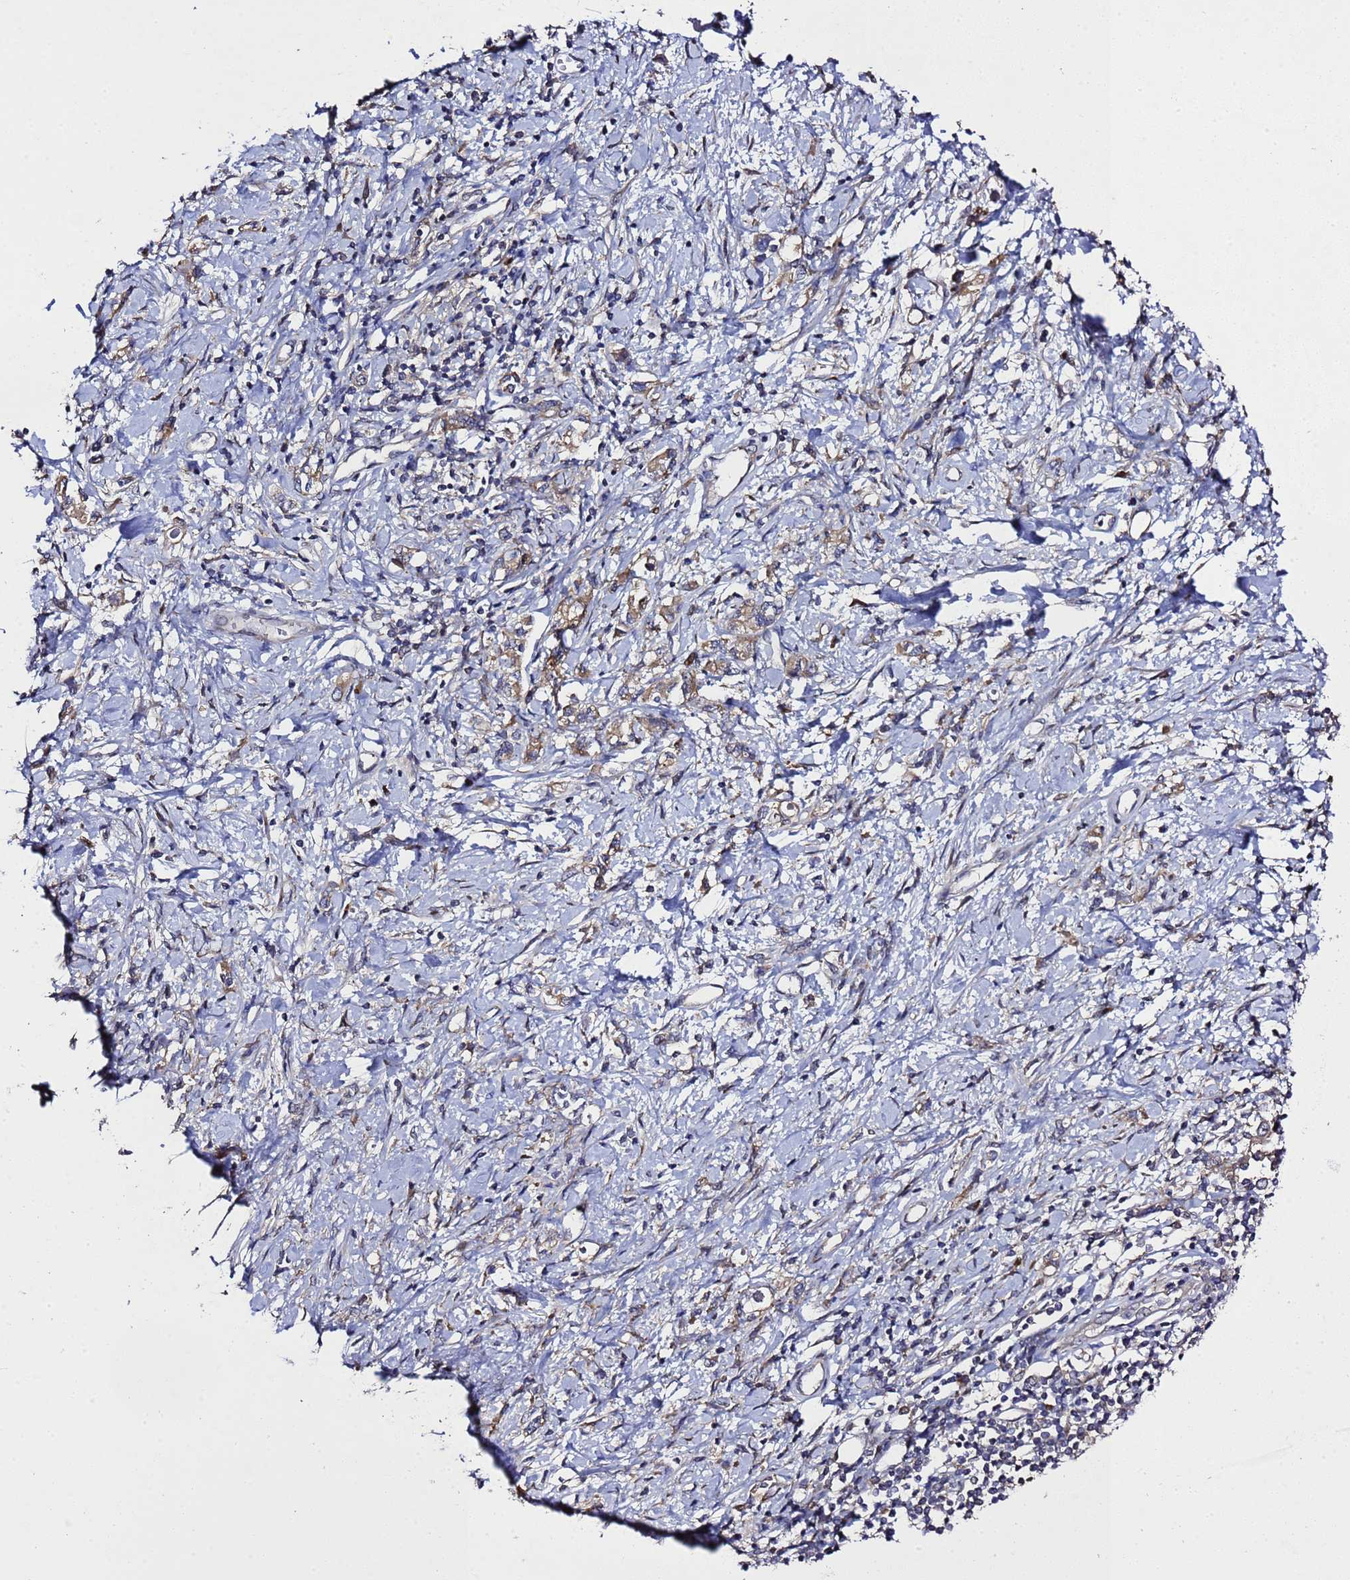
{"staining": {"intensity": "weak", "quantity": ">75%", "location": "cytoplasmic/membranous"}, "tissue": "stomach cancer", "cell_type": "Tumor cells", "image_type": "cancer", "snomed": [{"axis": "morphology", "description": "Adenocarcinoma, NOS"}, {"axis": "topography", "description": "Stomach"}], "caption": "This micrograph reveals immunohistochemistry (IHC) staining of stomach cancer, with low weak cytoplasmic/membranous staining in about >75% of tumor cells.", "gene": "ALG3", "patient": {"sex": "female", "age": 76}}